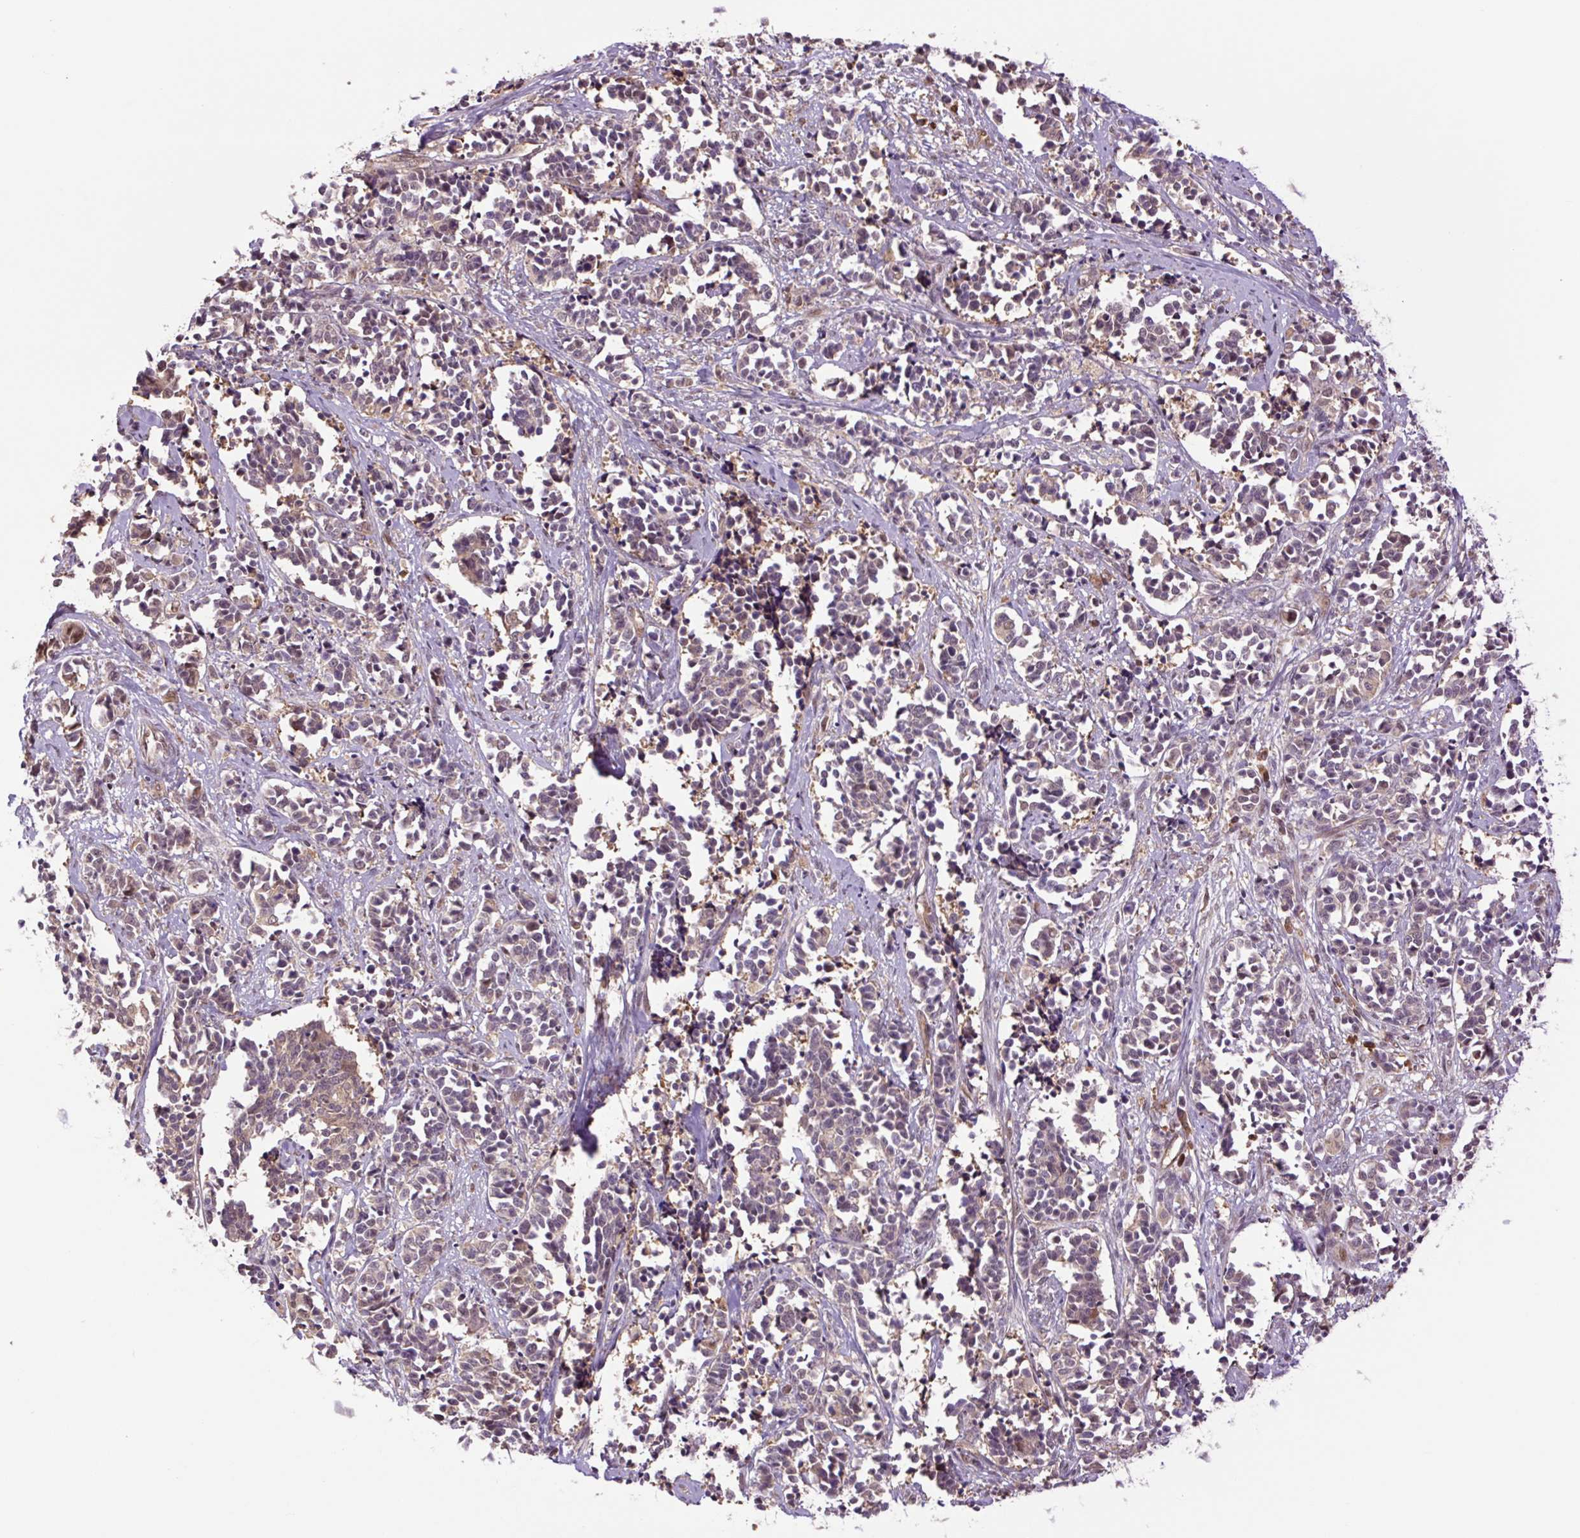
{"staining": {"intensity": "weak", "quantity": "25%-75%", "location": "cytoplasmic/membranous"}, "tissue": "cervical cancer", "cell_type": "Tumor cells", "image_type": "cancer", "snomed": [{"axis": "morphology", "description": "Normal tissue, NOS"}, {"axis": "morphology", "description": "Squamous cell carcinoma, NOS"}, {"axis": "topography", "description": "Cervix"}], "caption": "An immunohistochemistry (IHC) image of tumor tissue is shown. Protein staining in brown highlights weak cytoplasmic/membranous positivity in cervical cancer (squamous cell carcinoma) within tumor cells. (brown staining indicates protein expression, while blue staining denotes nuclei).", "gene": "TPT1", "patient": {"sex": "female", "age": 35}}